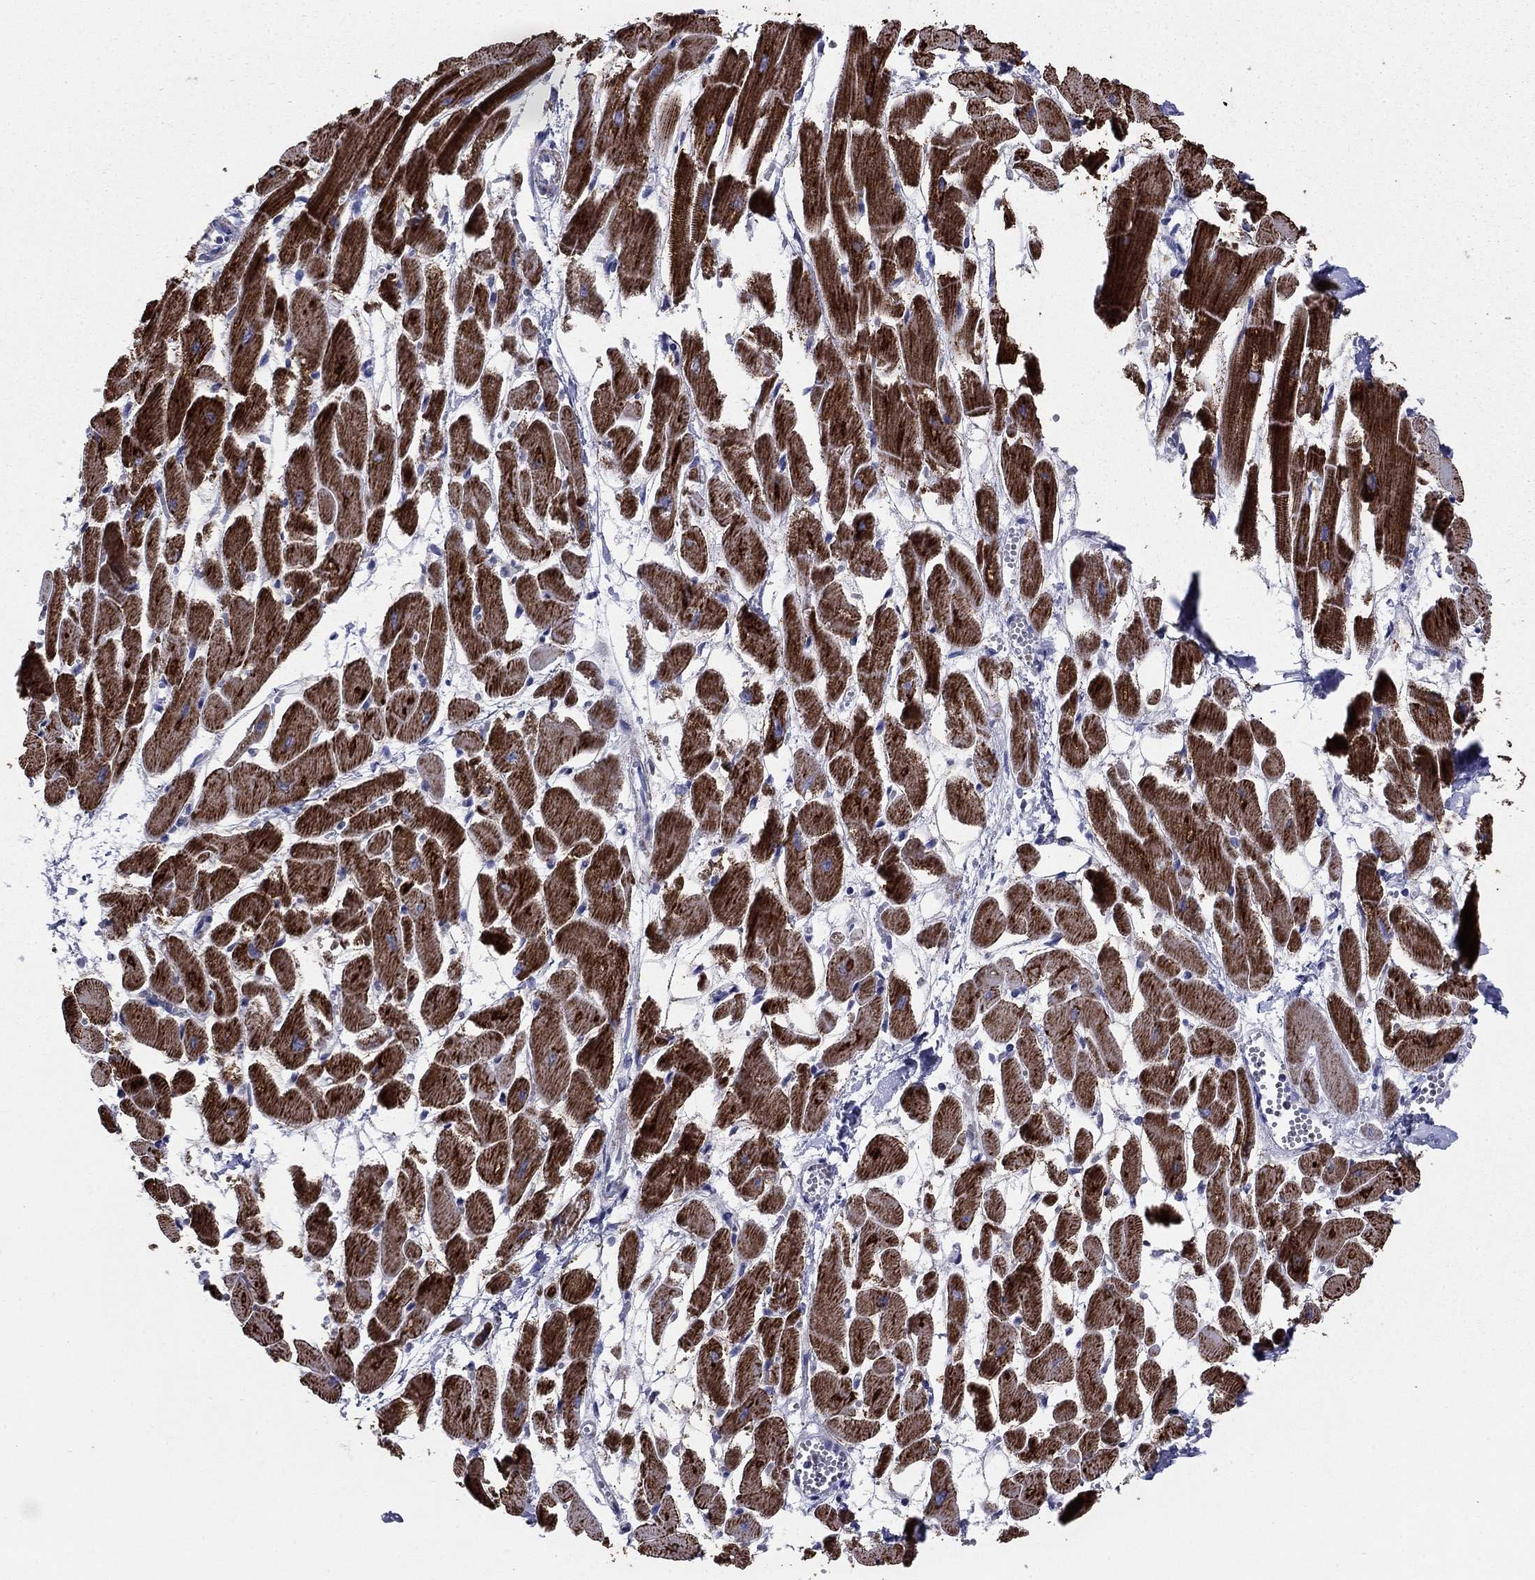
{"staining": {"intensity": "strong", "quantity": ">75%", "location": "cytoplasmic/membranous"}, "tissue": "heart muscle", "cell_type": "Cardiomyocytes", "image_type": "normal", "snomed": [{"axis": "morphology", "description": "Normal tissue, NOS"}, {"axis": "topography", "description": "Heart"}], "caption": "Immunohistochemistry photomicrograph of normal heart muscle stained for a protein (brown), which reveals high levels of strong cytoplasmic/membranous staining in about >75% of cardiomyocytes.", "gene": "NDUFA4L2", "patient": {"sex": "female", "age": 52}}